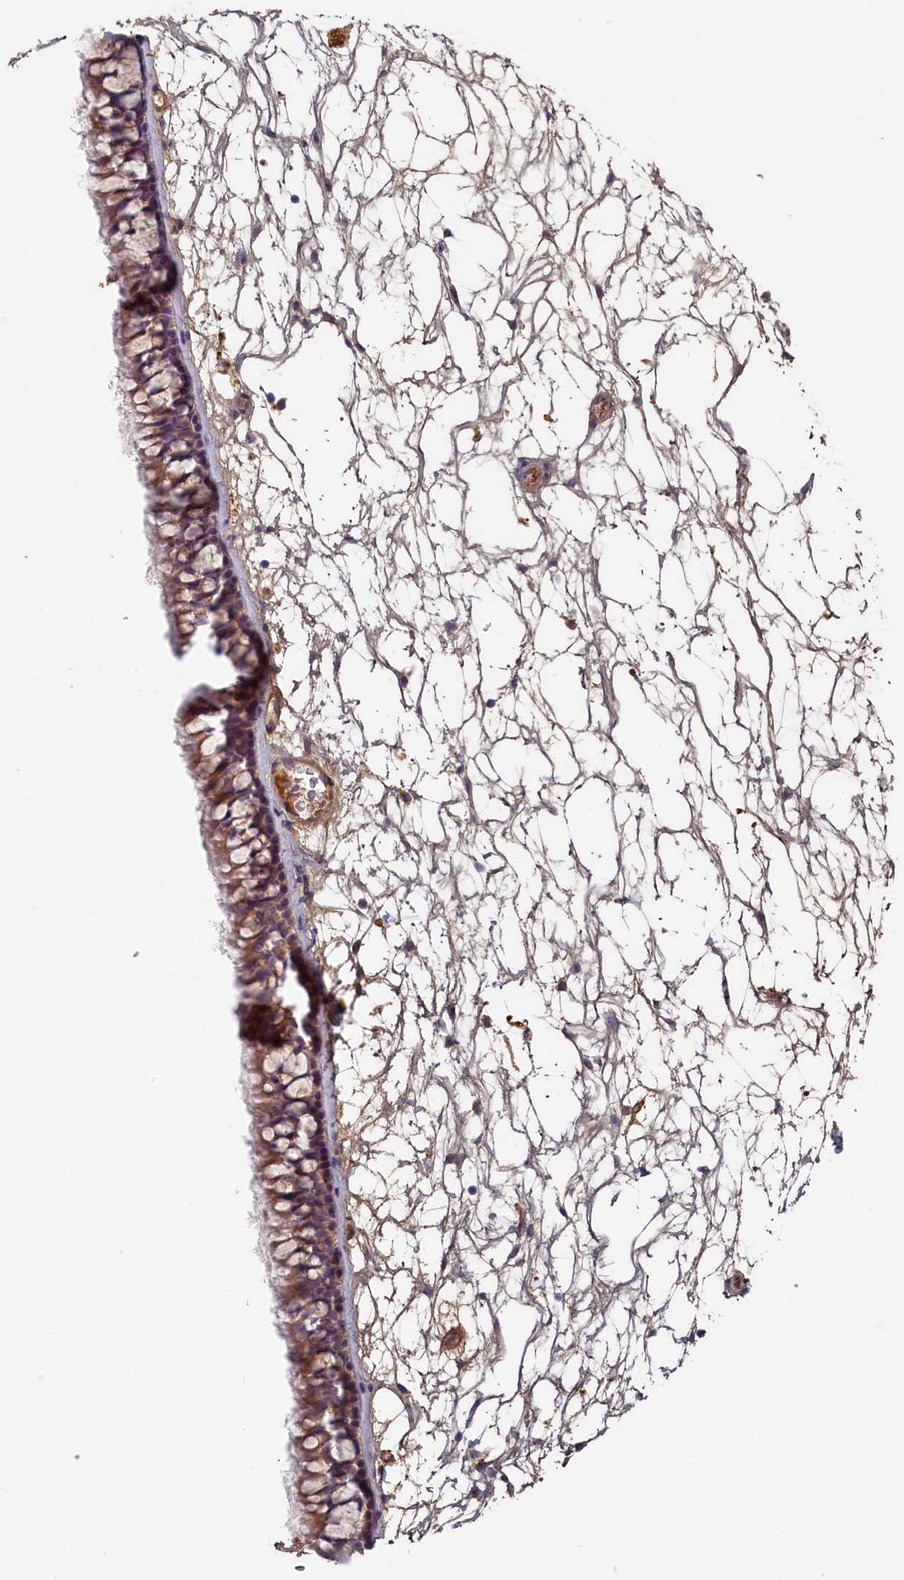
{"staining": {"intensity": "weak", "quantity": ">75%", "location": "cytoplasmic/membranous"}, "tissue": "nasopharynx", "cell_type": "Respiratory epithelial cells", "image_type": "normal", "snomed": [{"axis": "morphology", "description": "Normal tissue, NOS"}, {"axis": "topography", "description": "Nasopharynx"}], "caption": "Immunohistochemistry (IHC) photomicrograph of unremarkable nasopharynx: human nasopharynx stained using IHC reveals low levels of weak protein expression localized specifically in the cytoplasmic/membranous of respiratory epithelial cells, appearing as a cytoplasmic/membranous brown color.", "gene": "STX16", "patient": {"sex": "male", "age": 64}}